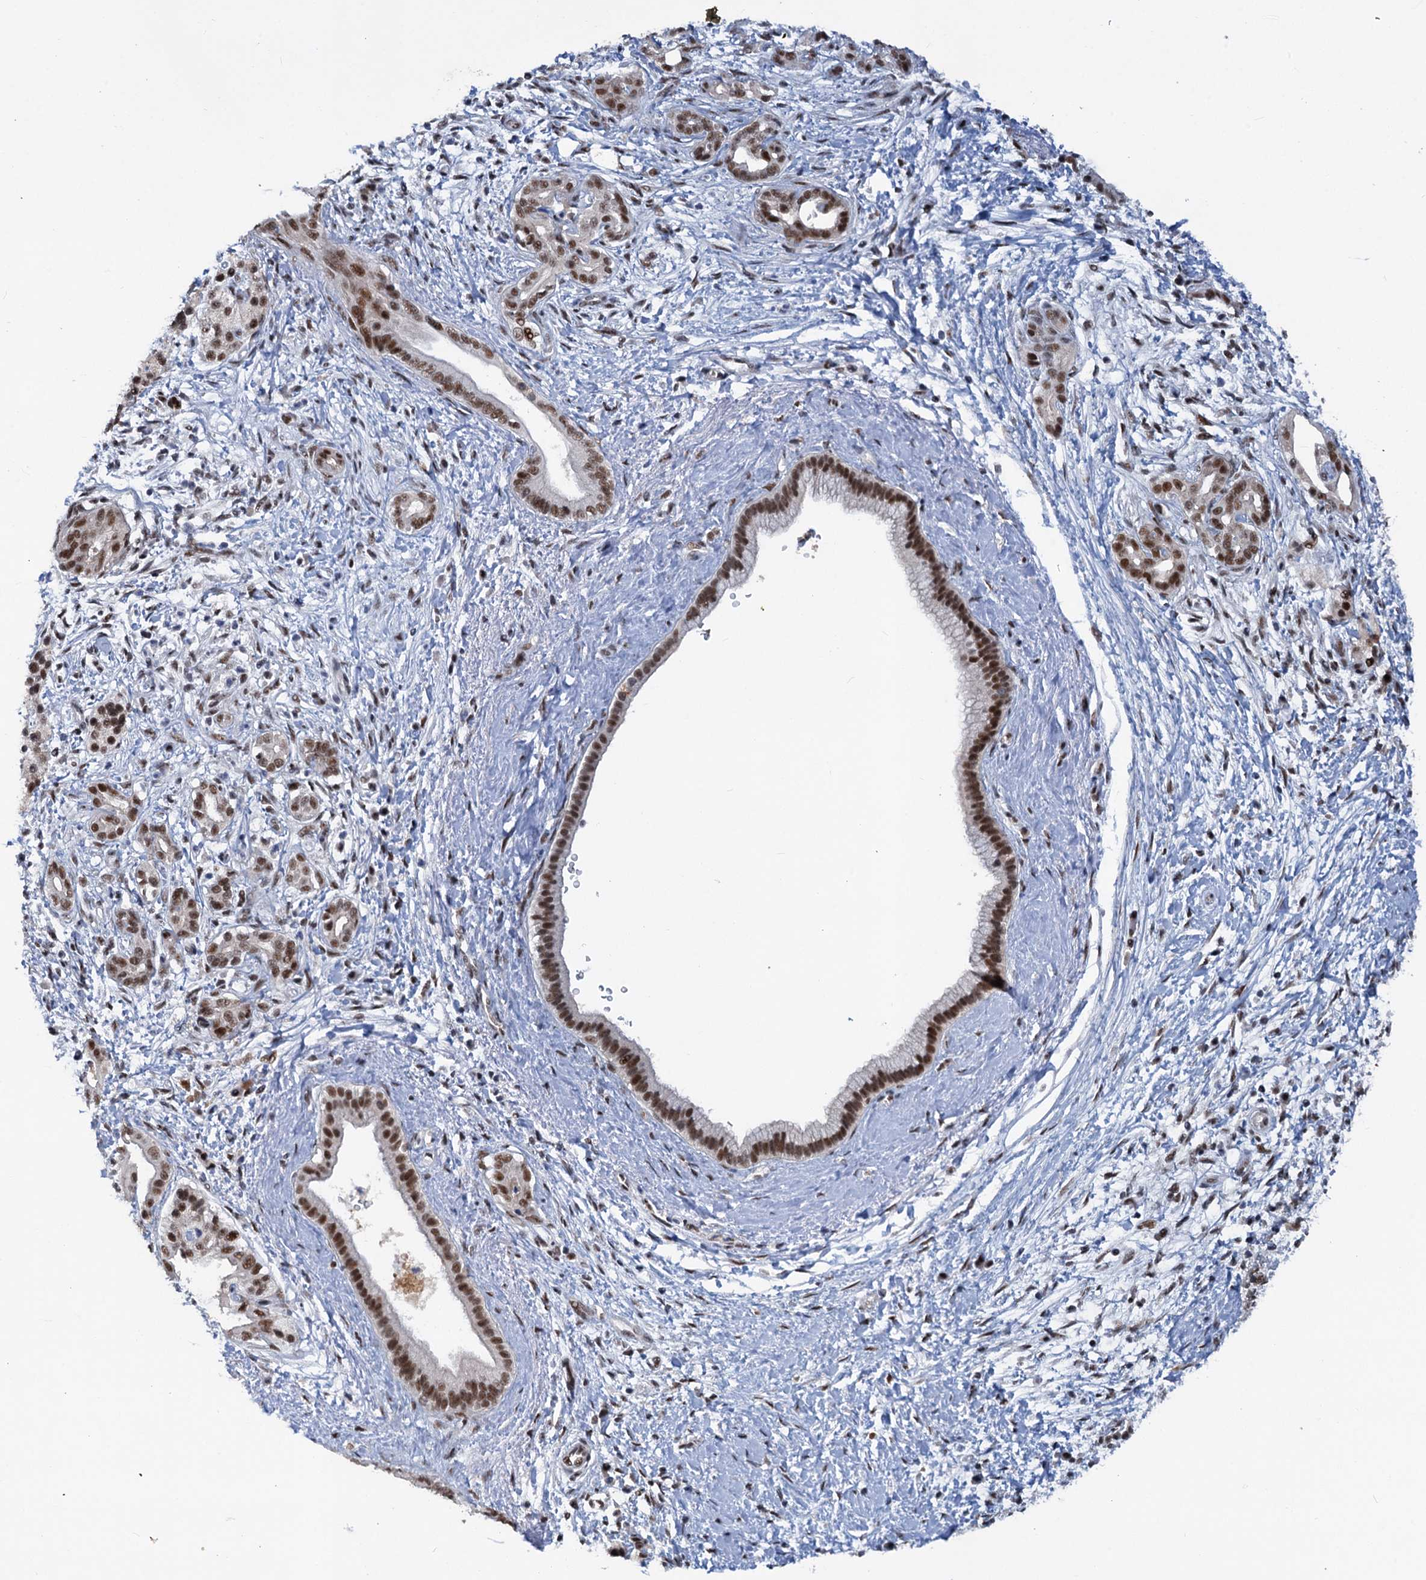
{"staining": {"intensity": "moderate", "quantity": ">75%", "location": "nuclear"}, "tissue": "pancreatic cancer", "cell_type": "Tumor cells", "image_type": "cancer", "snomed": [{"axis": "morphology", "description": "Adenocarcinoma, NOS"}, {"axis": "topography", "description": "Pancreas"}], "caption": "Pancreatic cancer (adenocarcinoma) stained with a brown dye displays moderate nuclear positive positivity in approximately >75% of tumor cells.", "gene": "PHF8", "patient": {"sex": "male", "age": 58}}